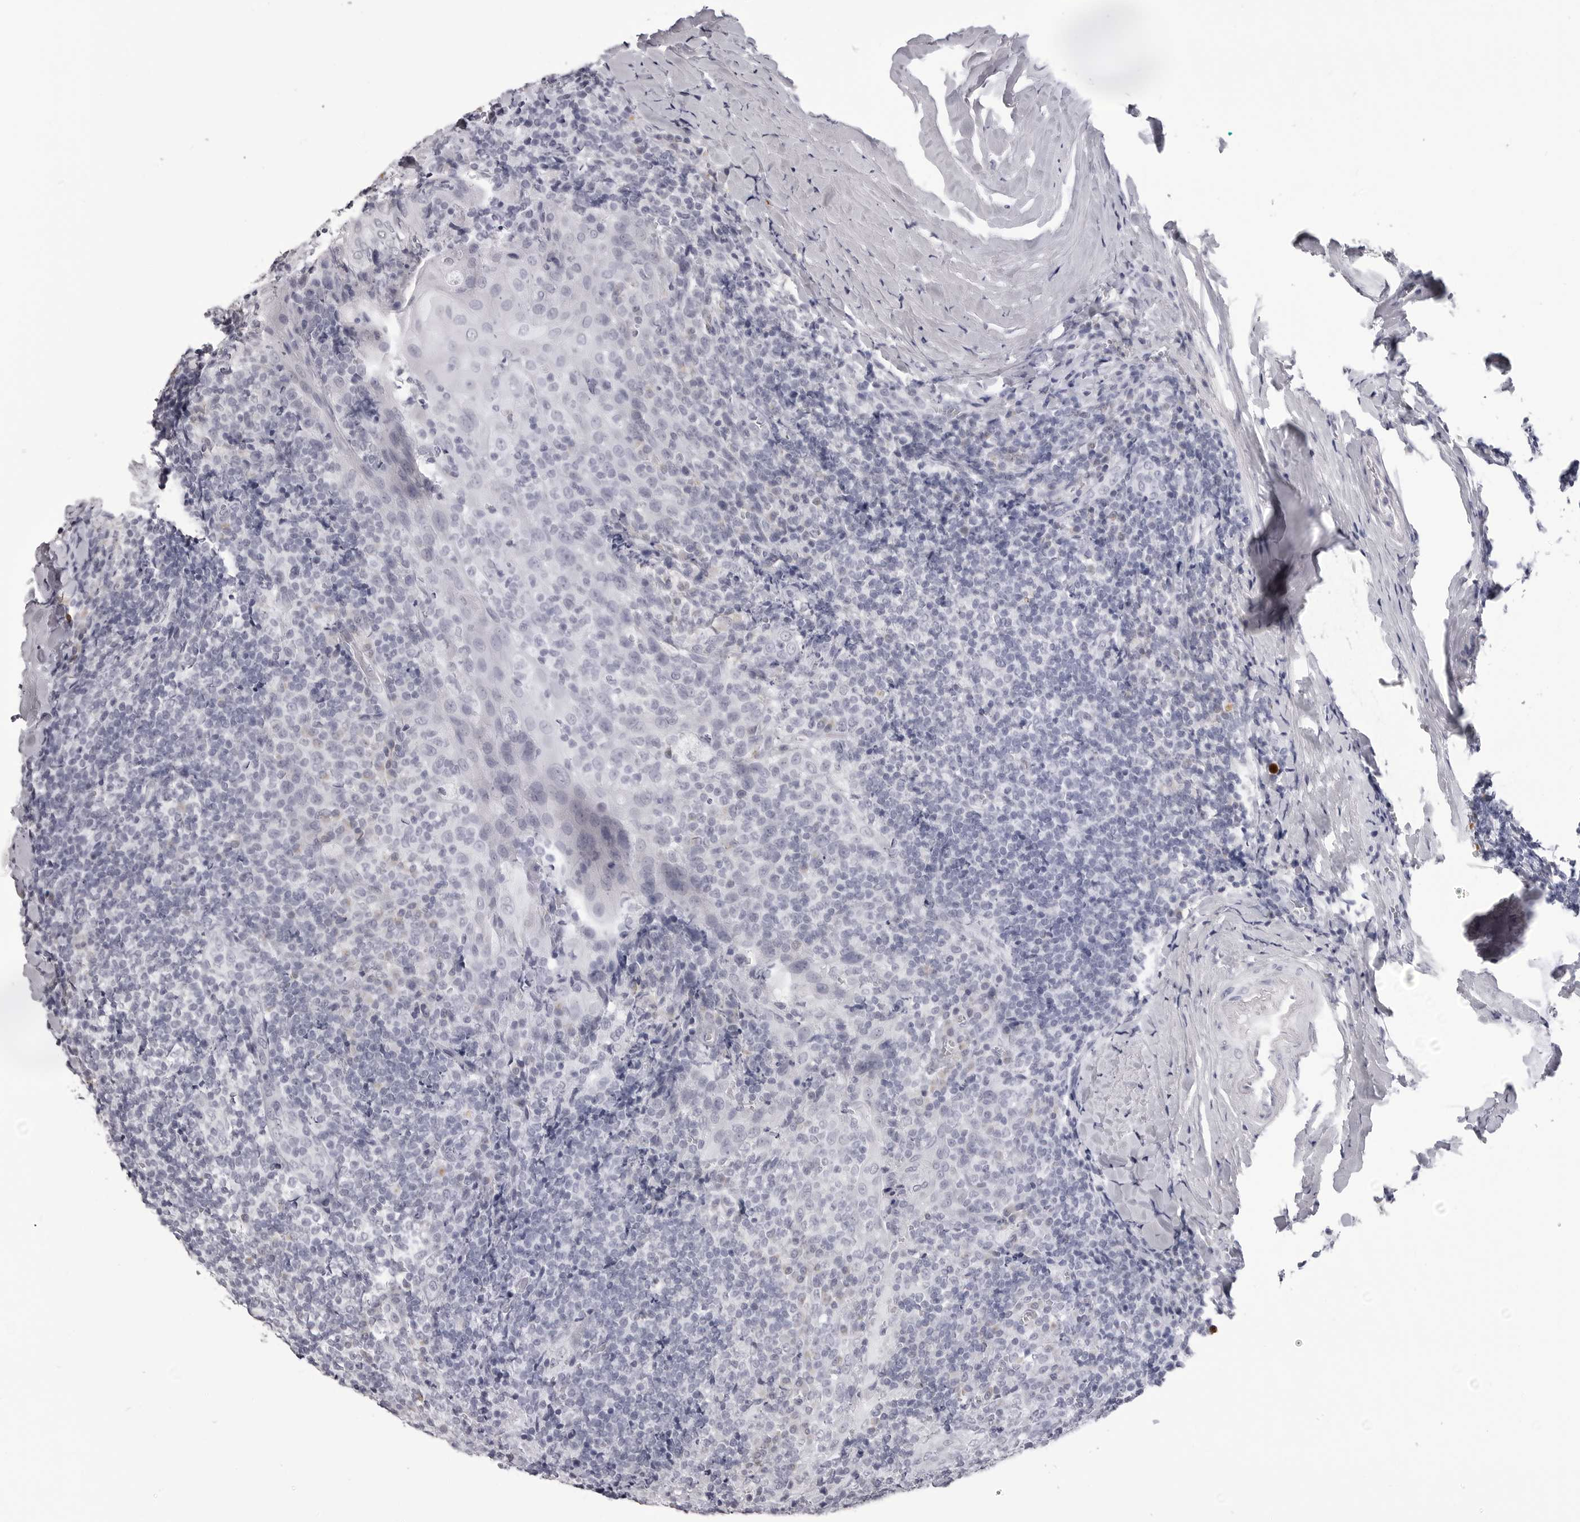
{"staining": {"intensity": "negative", "quantity": "none", "location": "none"}, "tissue": "tonsil", "cell_type": "Germinal center cells", "image_type": "normal", "snomed": [{"axis": "morphology", "description": "Normal tissue, NOS"}, {"axis": "topography", "description": "Tonsil"}], "caption": "Tonsil was stained to show a protein in brown. There is no significant staining in germinal center cells. (DAB (3,3'-diaminobenzidine) IHC visualized using brightfield microscopy, high magnification).", "gene": "LGALS4", "patient": {"sex": "male", "age": 37}}